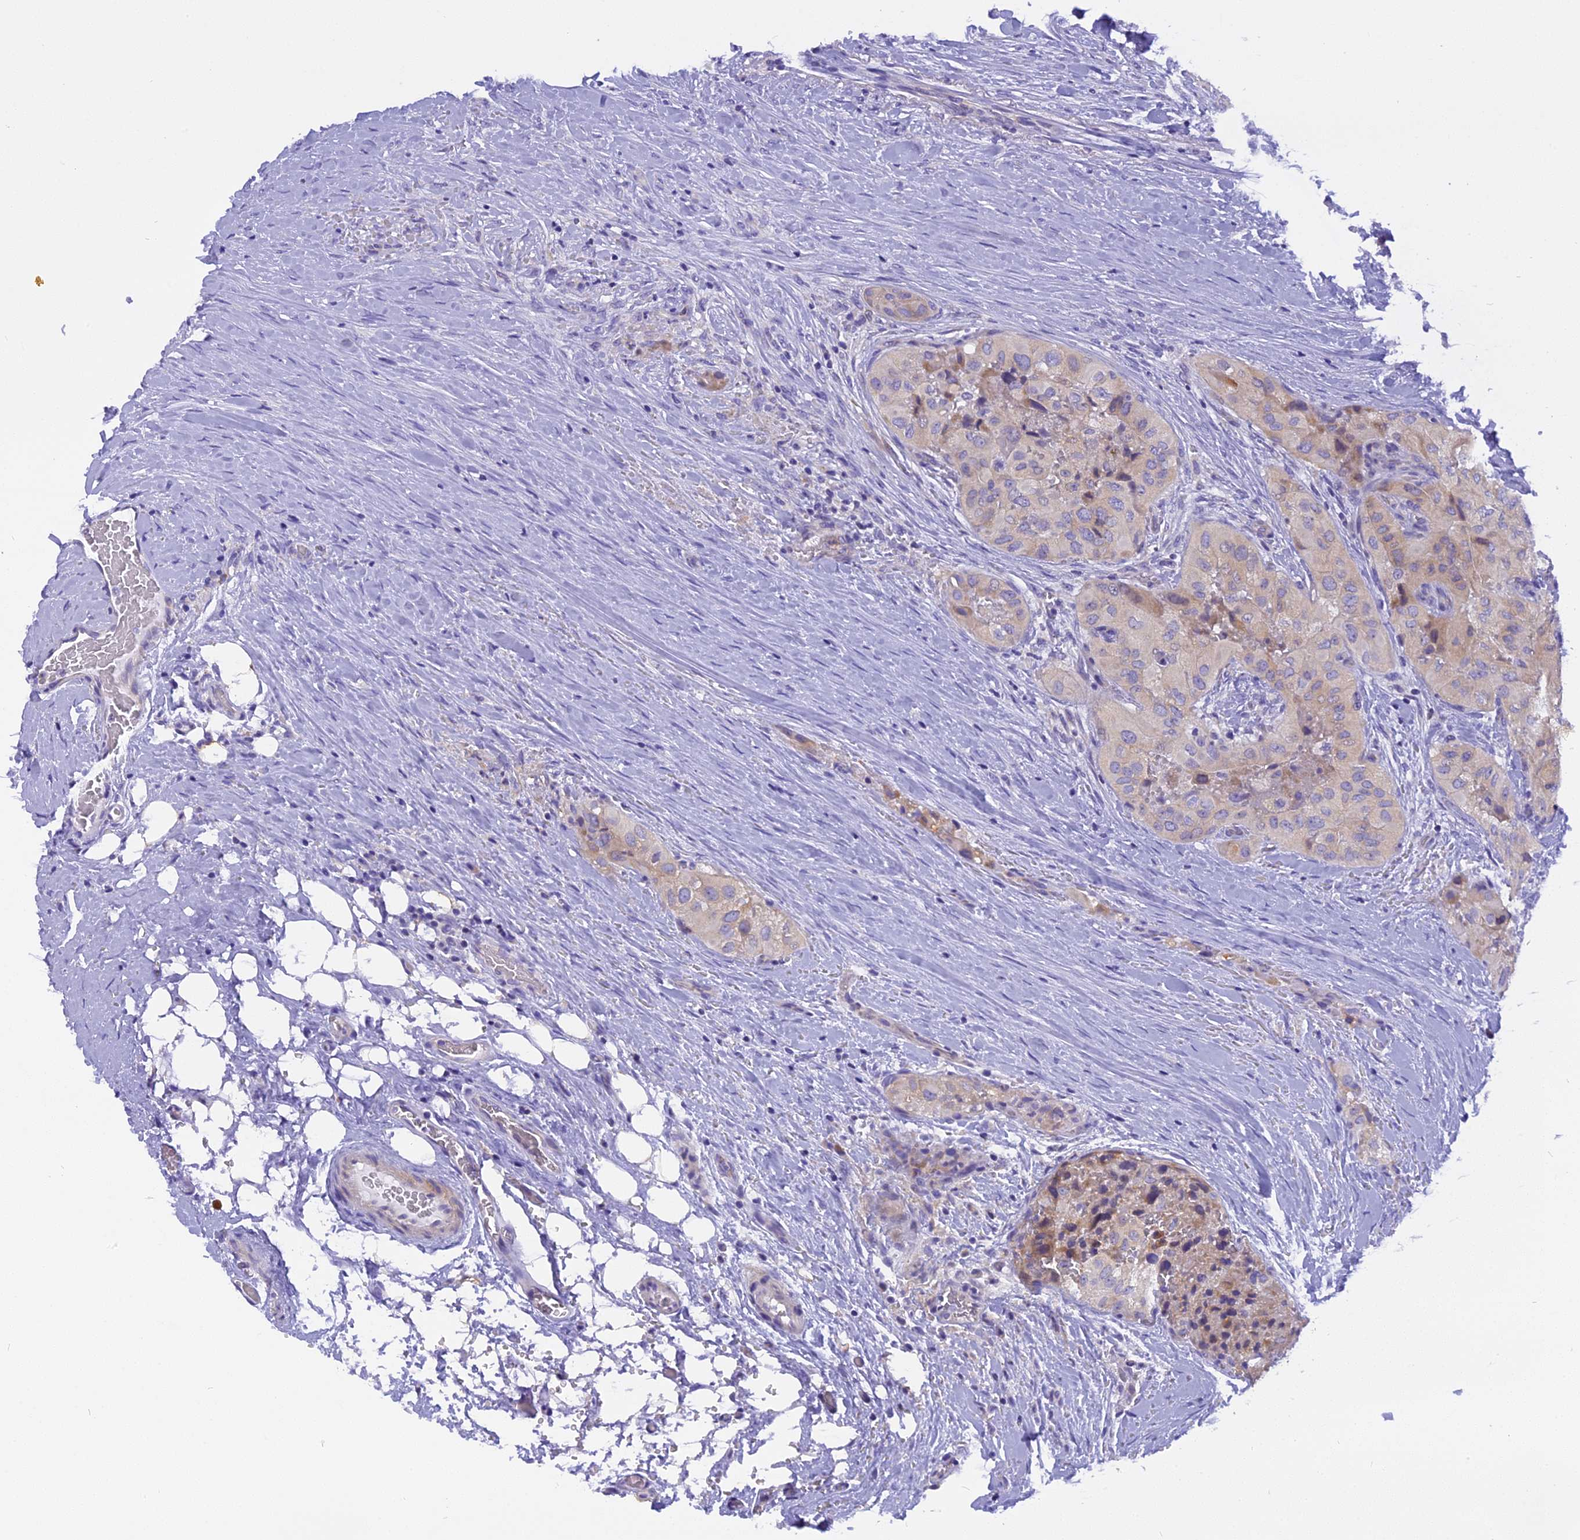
{"staining": {"intensity": "negative", "quantity": "none", "location": "none"}, "tissue": "thyroid cancer", "cell_type": "Tumor cells", "image_type": "cancer", "snomed": [{"axis": "morphology", "description": "Papillary adenocarcinoma, NOS"}, {"axis": "topography", "description": "Thyroid gland"}], "caption": "Protein analysis of thyroid papillary adenocarcinoma displays no significant expression in tumor cells.", "gene": "TRIM3", "patient": {"sex": "female", "age": 59}}